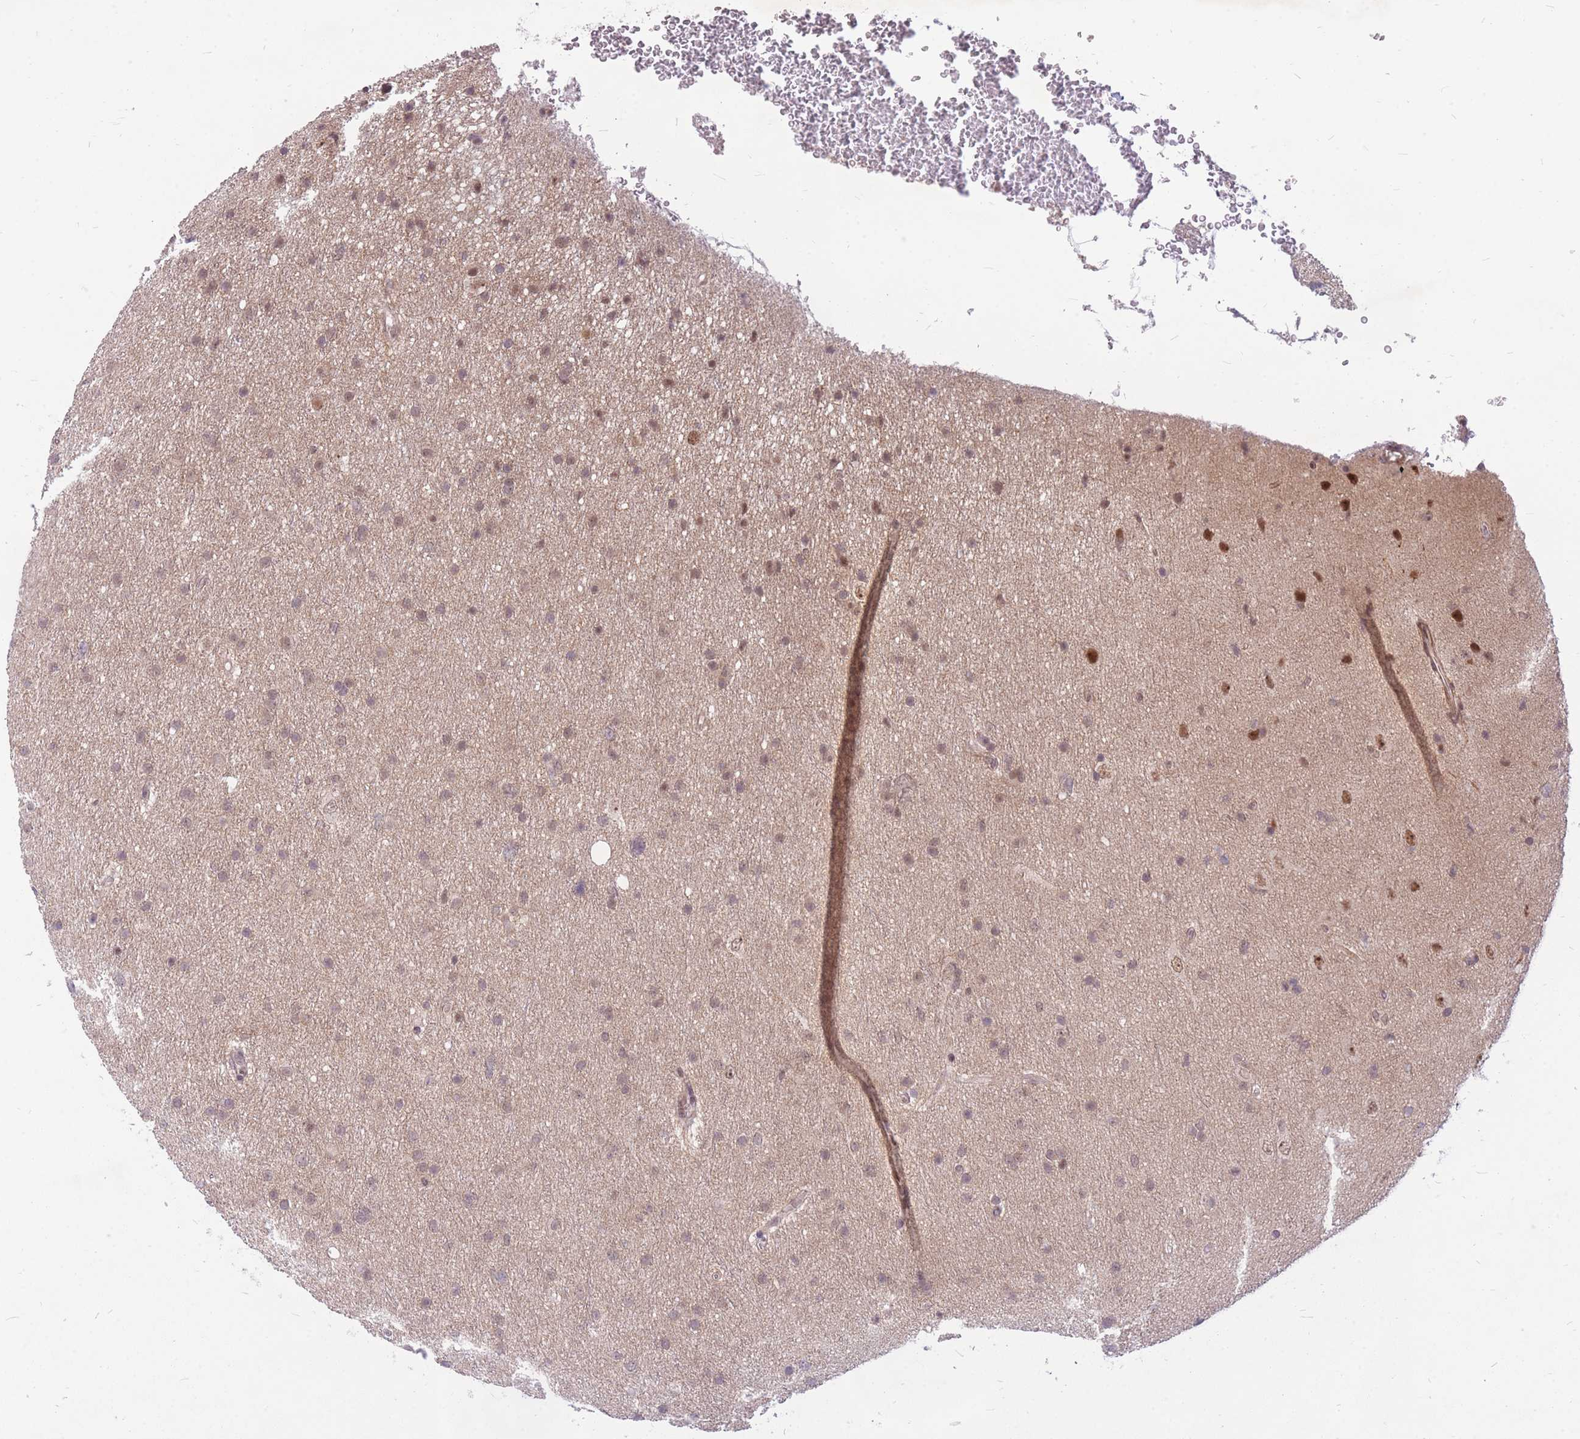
{"staining": {"intensity": "weak", "quantity": "<25%", "location": "nuclear"}, "tissue": "glioma", "cell_type": "Tumor cells", "image_type": "cancer", "snomed": [{"axis": "morphology", "description": "Glioma, malignant, Low grade"}, {"axis": "topography", "description": "Cerebral cortex"}], "caption": "Histopathology image shows no protein positivity in tumor cells of malignant low-grade glioma tissue.", "gene": "ERCC2", "patient": {"sex": "female", "age": 39}}